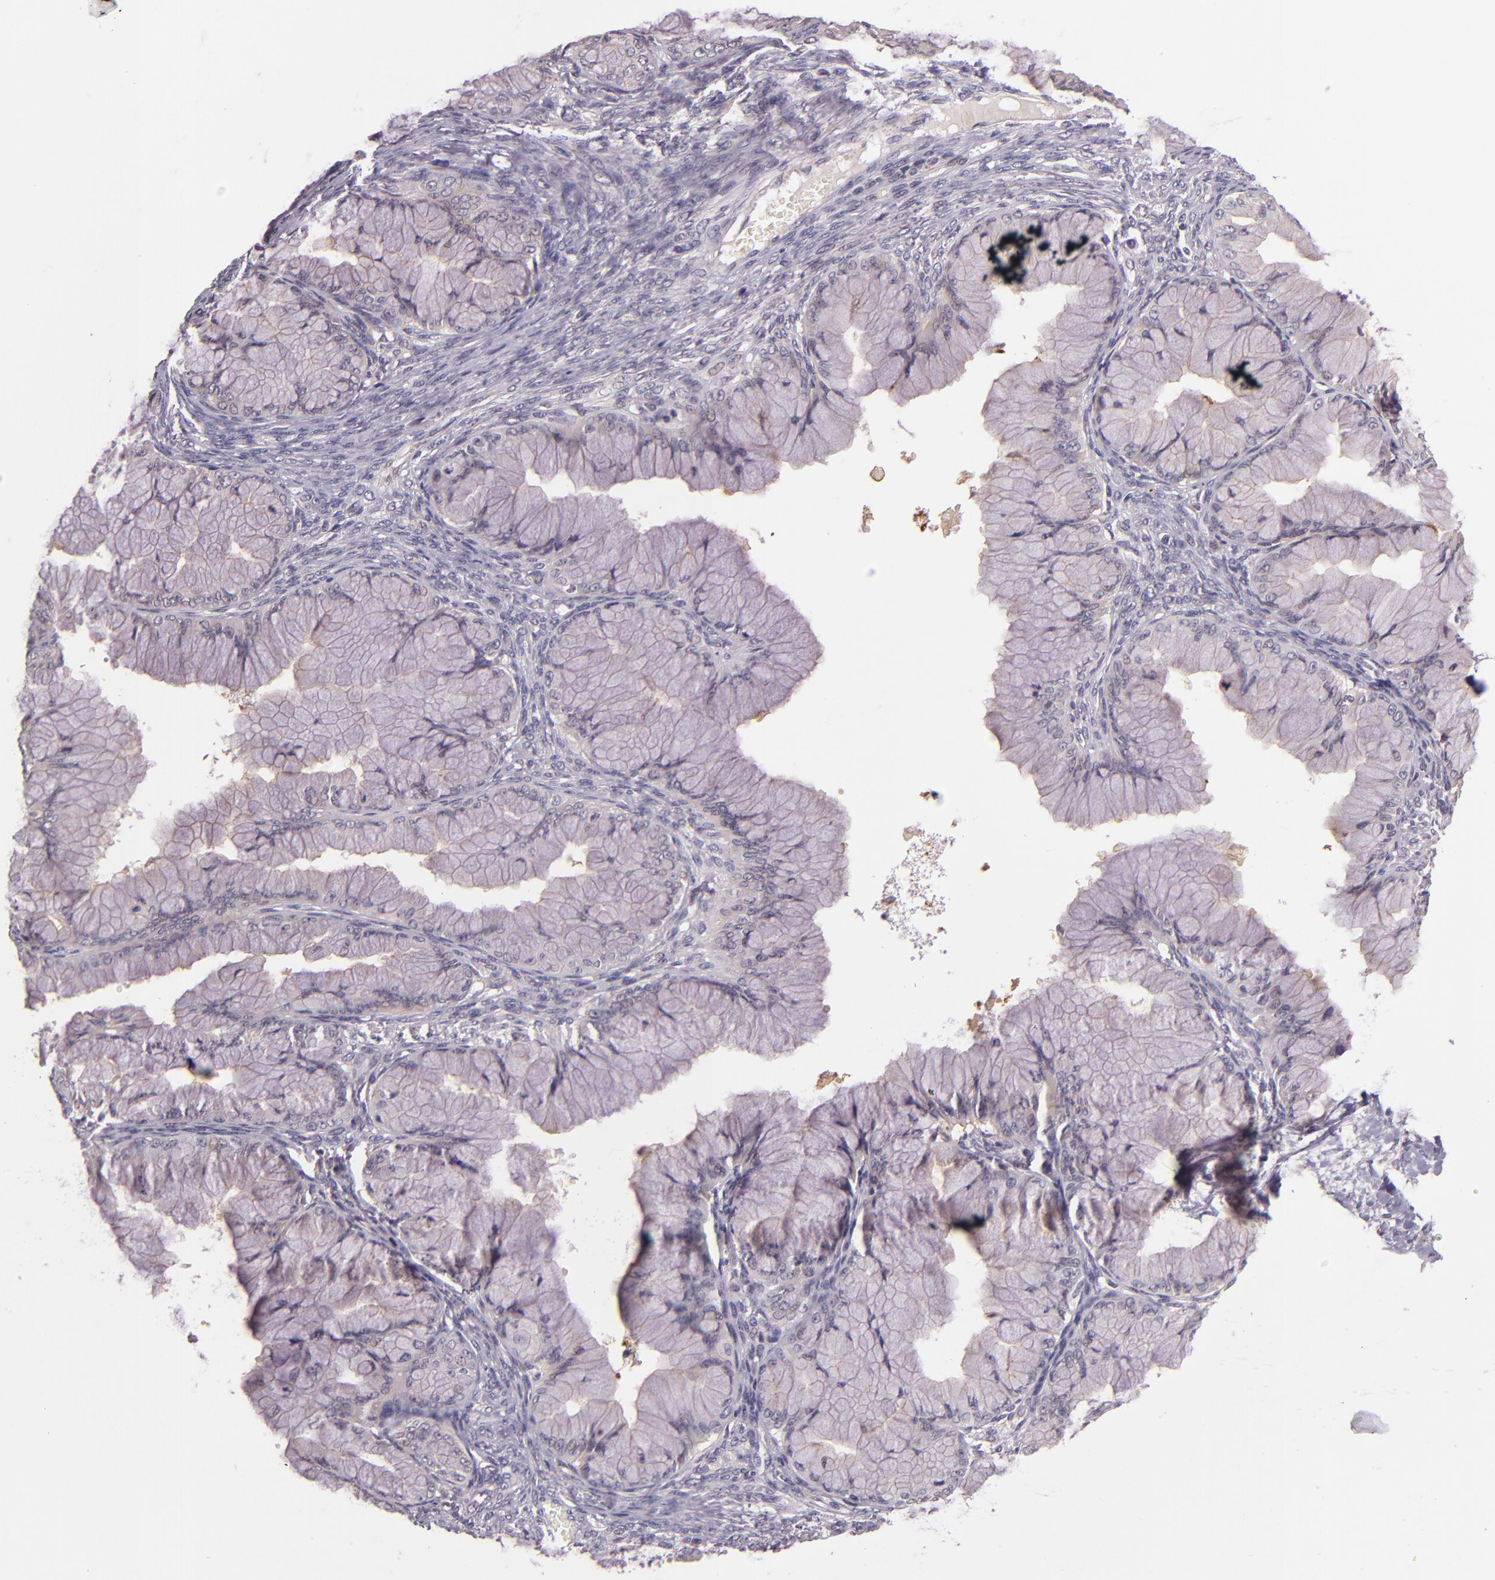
{"staining": {"intensity": "negative", "quantity": "none", "location": "none"}, "tissue": "ovarian cancer", "cell_type": "Tumor cells", "image_type": "cancer", "snomed": [{"axis": "morphology", "description": "Cystadenocarcinoma, mucinous, NOS"}, {"axis": "topography", "description": "Ovary"}], "caption": "Immunohistochemistry (IHC) photomicrograph of ovarian mucinous cystadenocarcinoma stained for a protein (brown), which demonstrates no staining in tumor cells. (Immunohistochemistry, brightfield microscopy, high magnification).", "gene": "ARMH4", "patient": {"sex": "female", "age": 63}}